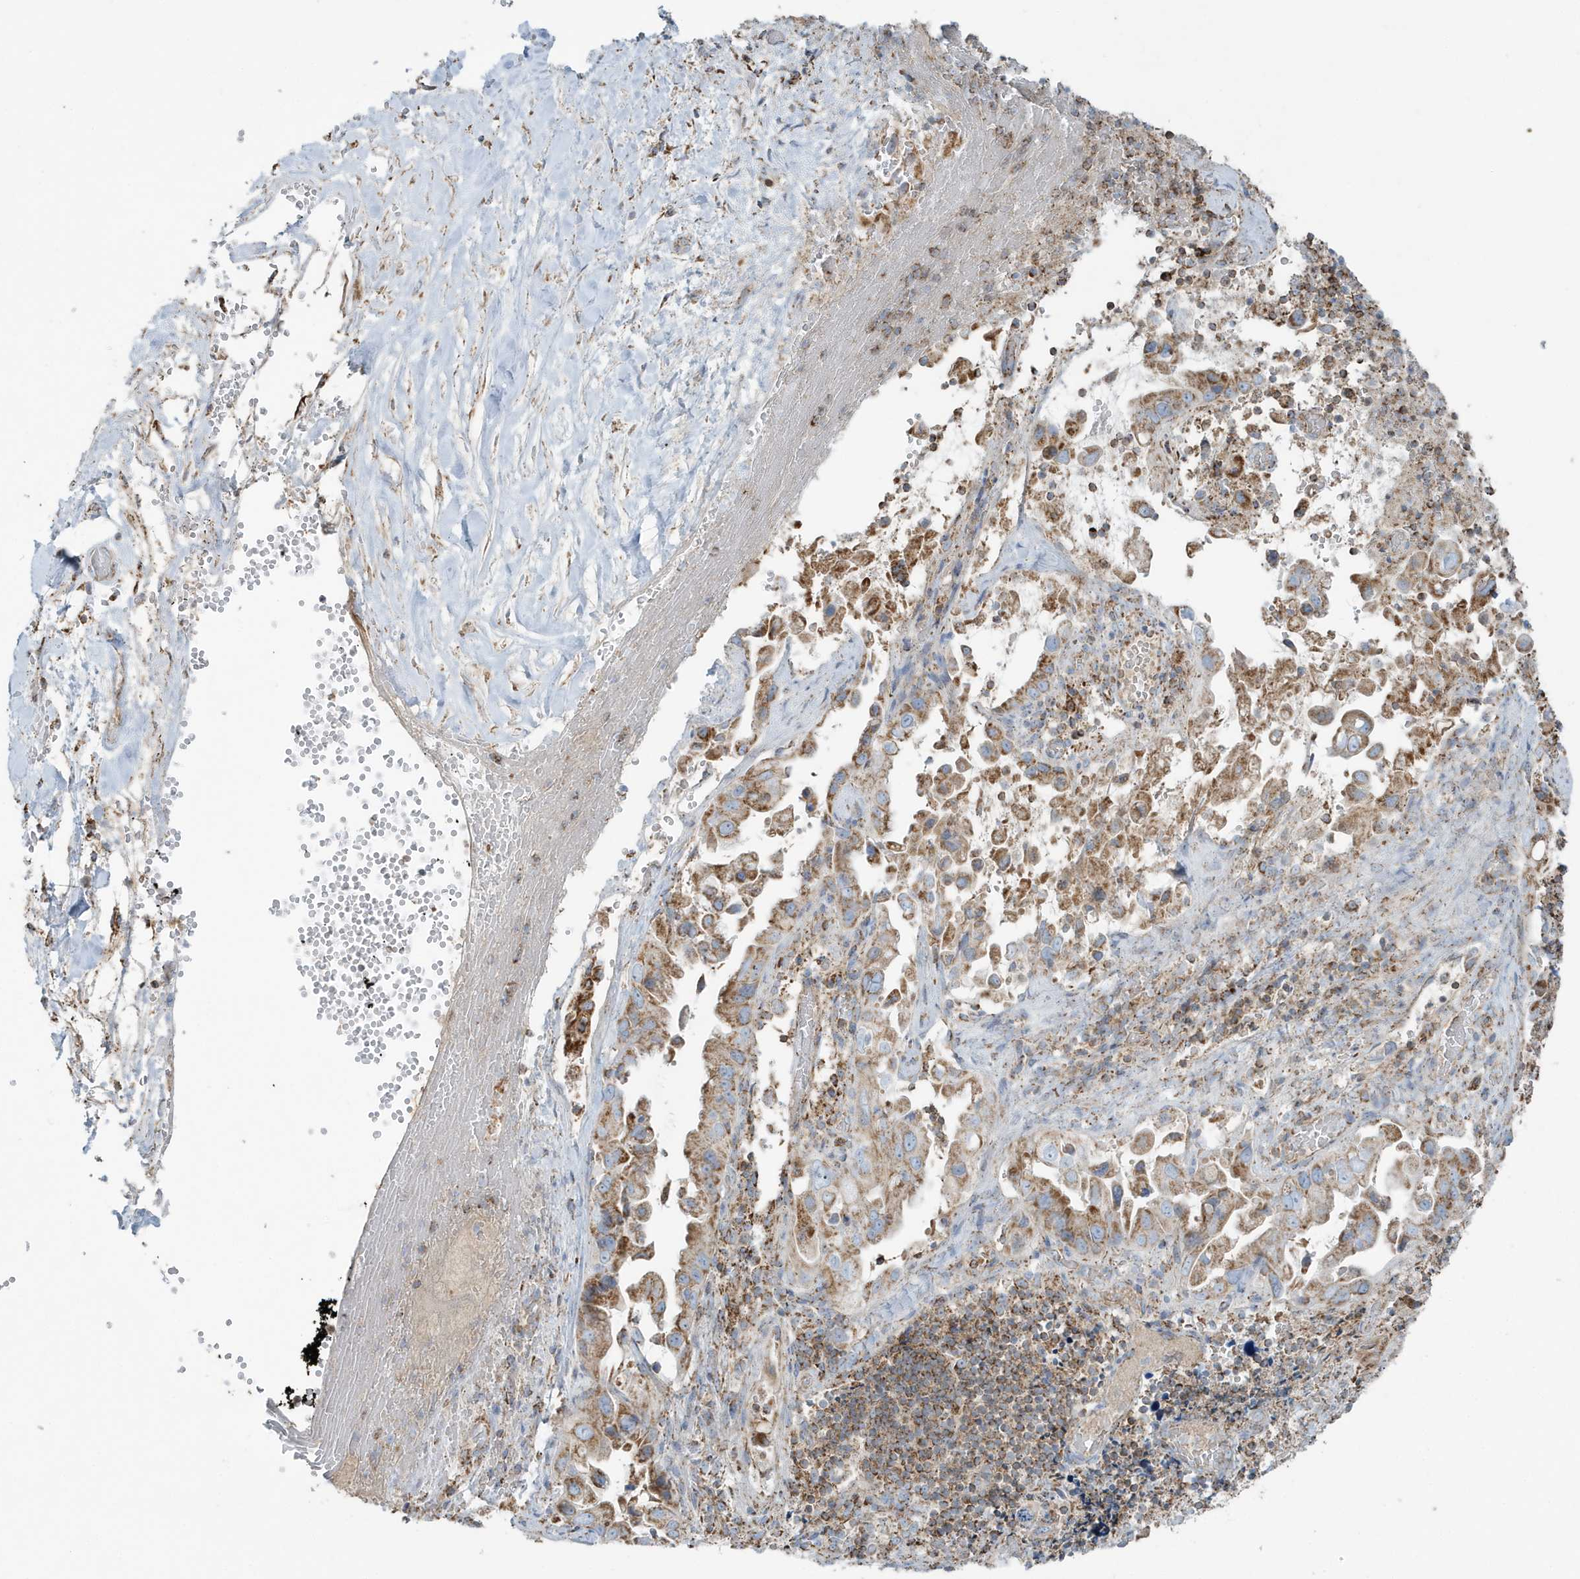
{"staining": {"intensity": "moderate", "quantity": ">75%", "location": "cytoplasmic/membranous"}, "tissue": "pancreatic cancer", "cell_type": "Tumor cells", "image_type": "cancer", "snomed": [{"axis": "morphology", "description": "Inflammation, NOS"}, {"axis": "morphology", "description": "Adenocarcinoma, NOS"}, {"axis": "topography", "description": "Pancreas"}], "caption": "A brown stain shows moderate cytoplasmic/membranous staining of a protein in human pancreatic cancer tumor cells.", "gene": "RAB11FIP3", "patient": {"sex": "female", "age": 56}}